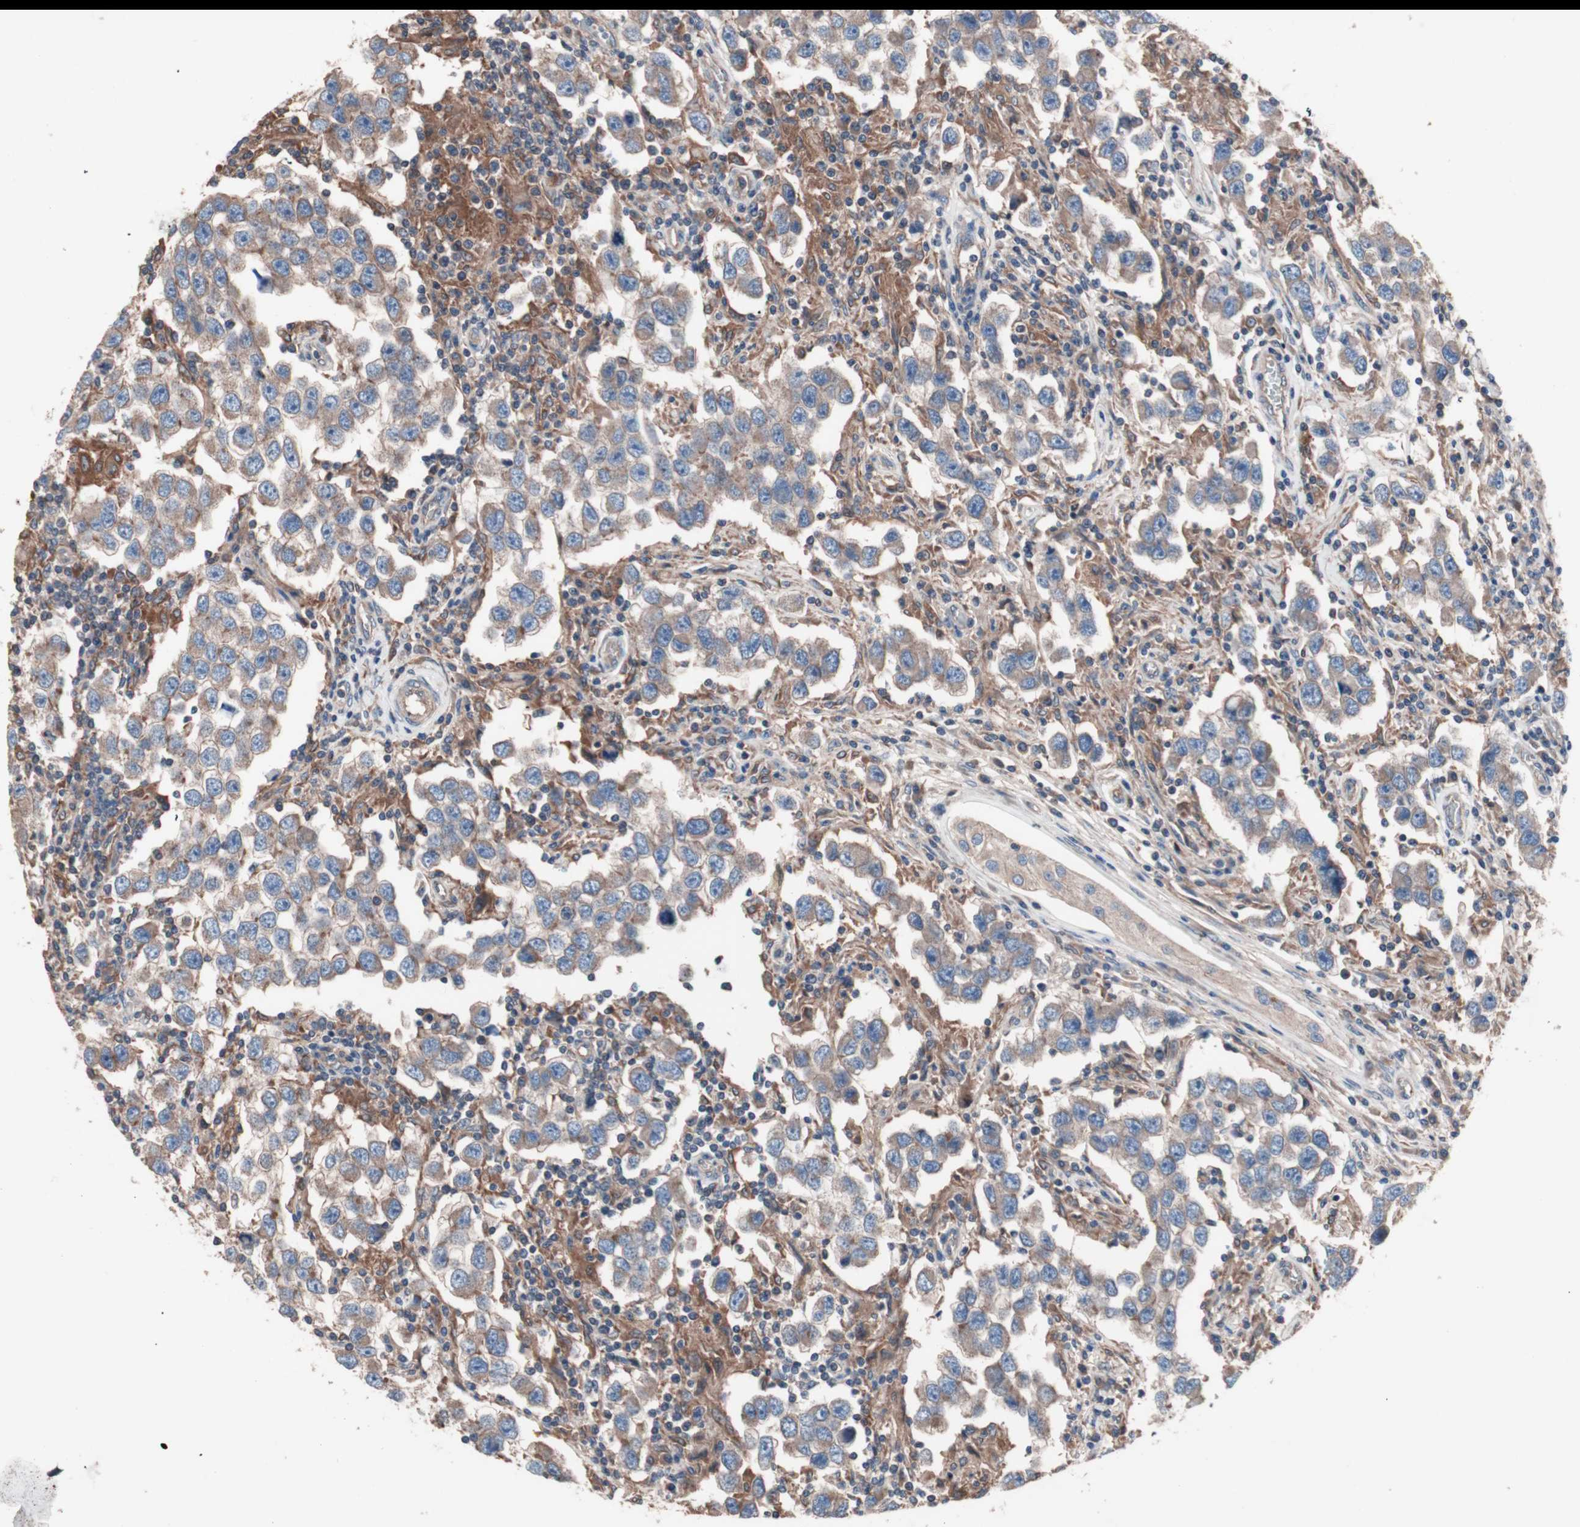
{"staining": {"intensity": "weak", "quantity": ">75%", "location": "cytoplasmic/membranous"}, "tissue": "testis cancer", "cell_type": "Tumor cells", "image_type": "cancer", "snomed": [{"axis": "morphology", "description": "Carcinoma, Embryonal, NOS"}, {"axis": "topography", "description": "Testis"}], "caption": "Immunohistochemistry staining of testis cancer, which demonstrates low levels of weak cytoplasmic/membranous staining in about >75% of tumor cells indicating weak cytoplasmic/membranous protein expression. The staining was performed using DAB (brown) for protein detection and nuclei were counterstained in hematoxylin (blue).", "gene": "ATG7", "patient": {"sex": "male", "age": 21}}